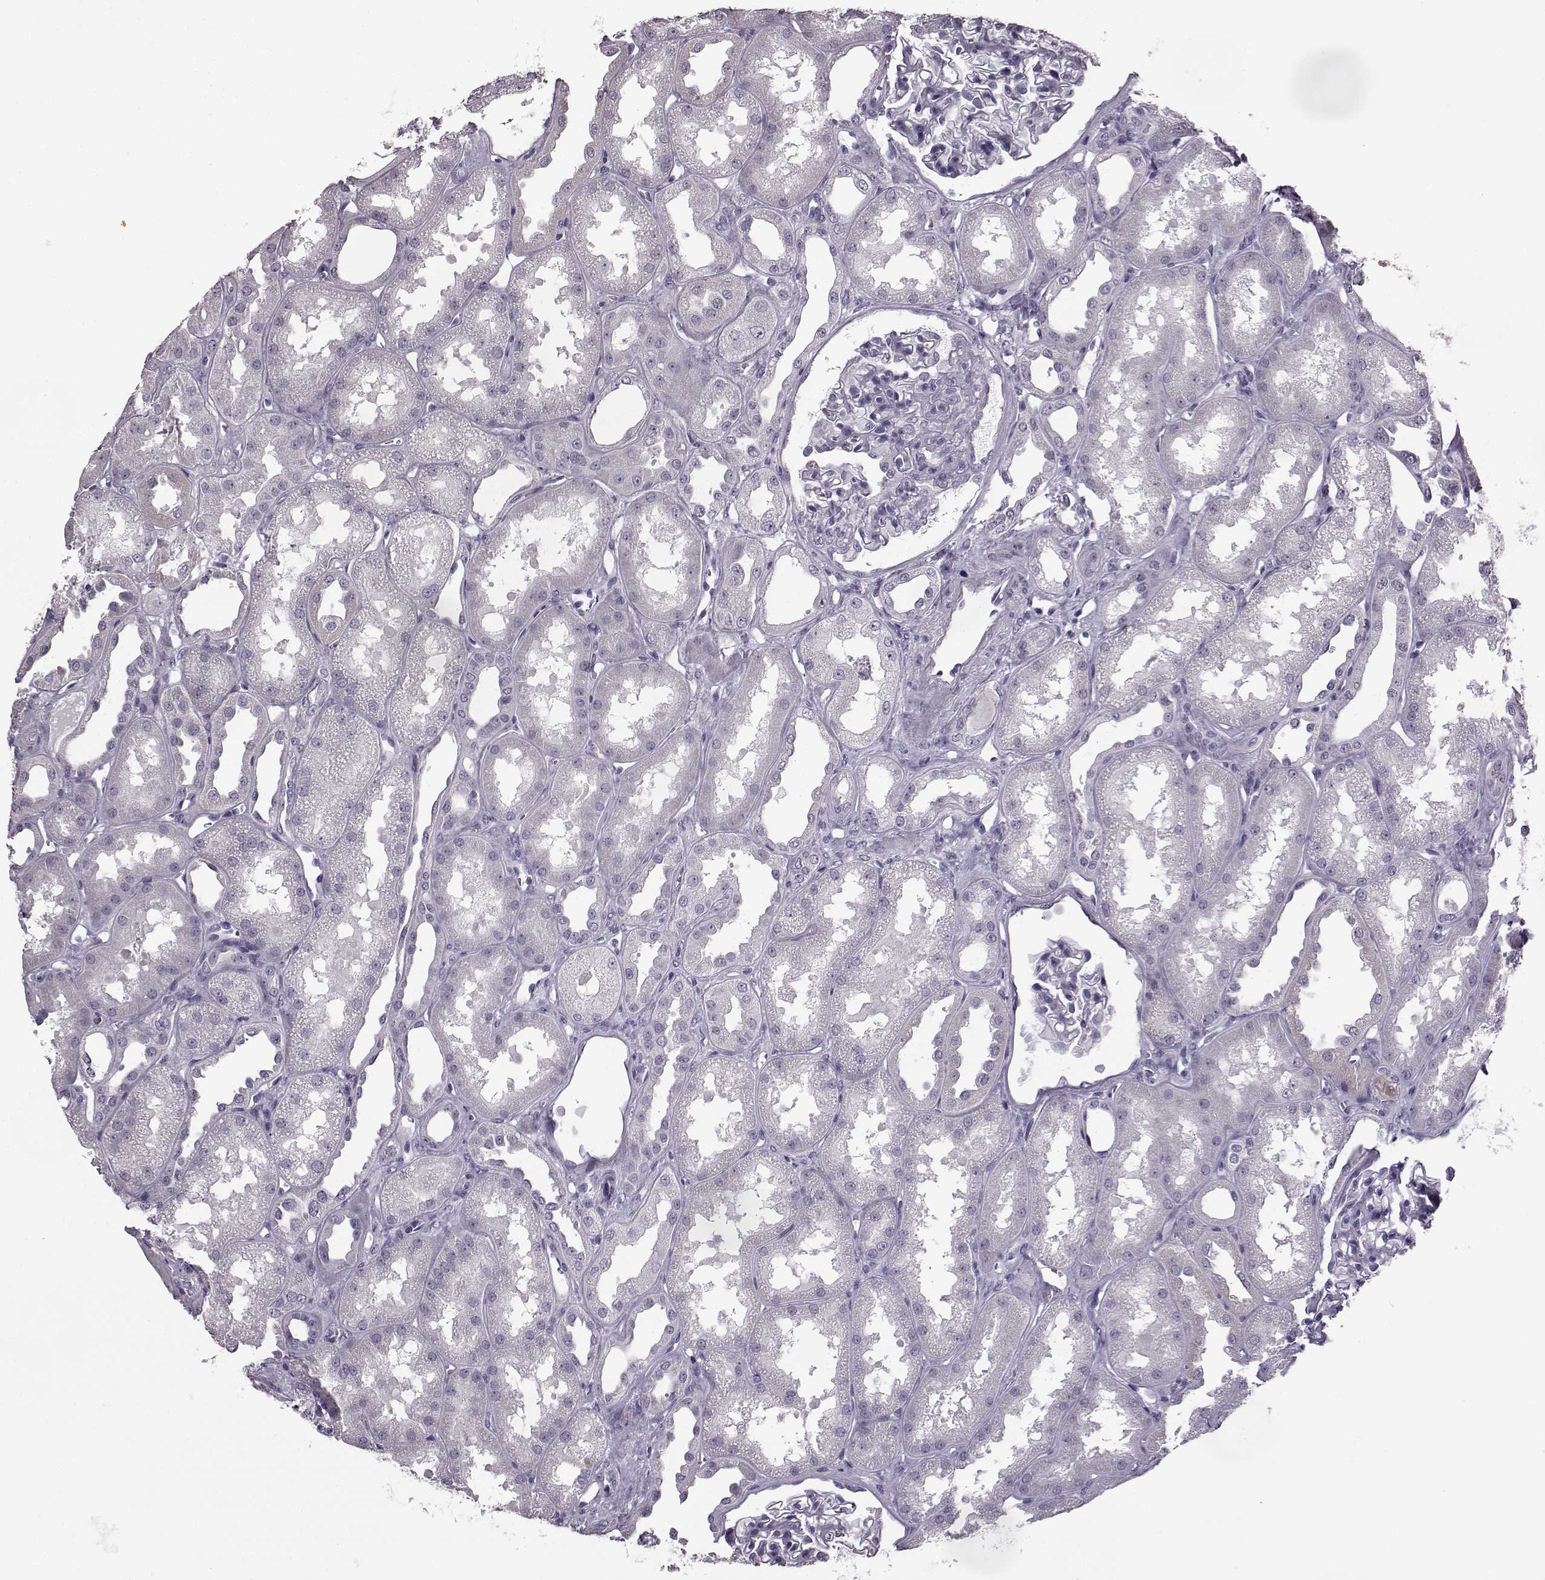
{"staining": {"intensity": "negative", "quantity": "none", "location": "none"}, "tissue": "kidney", "cell_type": "Cells in glomeruli", "image_type": "normal", "snomed": [{"axis": "morphology", "description": "Normal tissue, NOS"}, {"axis": "topography", "description": "Kidney"}], "caption": "Kidney stained for a protein using IHC reveals no staining cells in glomeruli.", "gene": "ODAD4", "patient": {"sex": "male", "age": 61}}